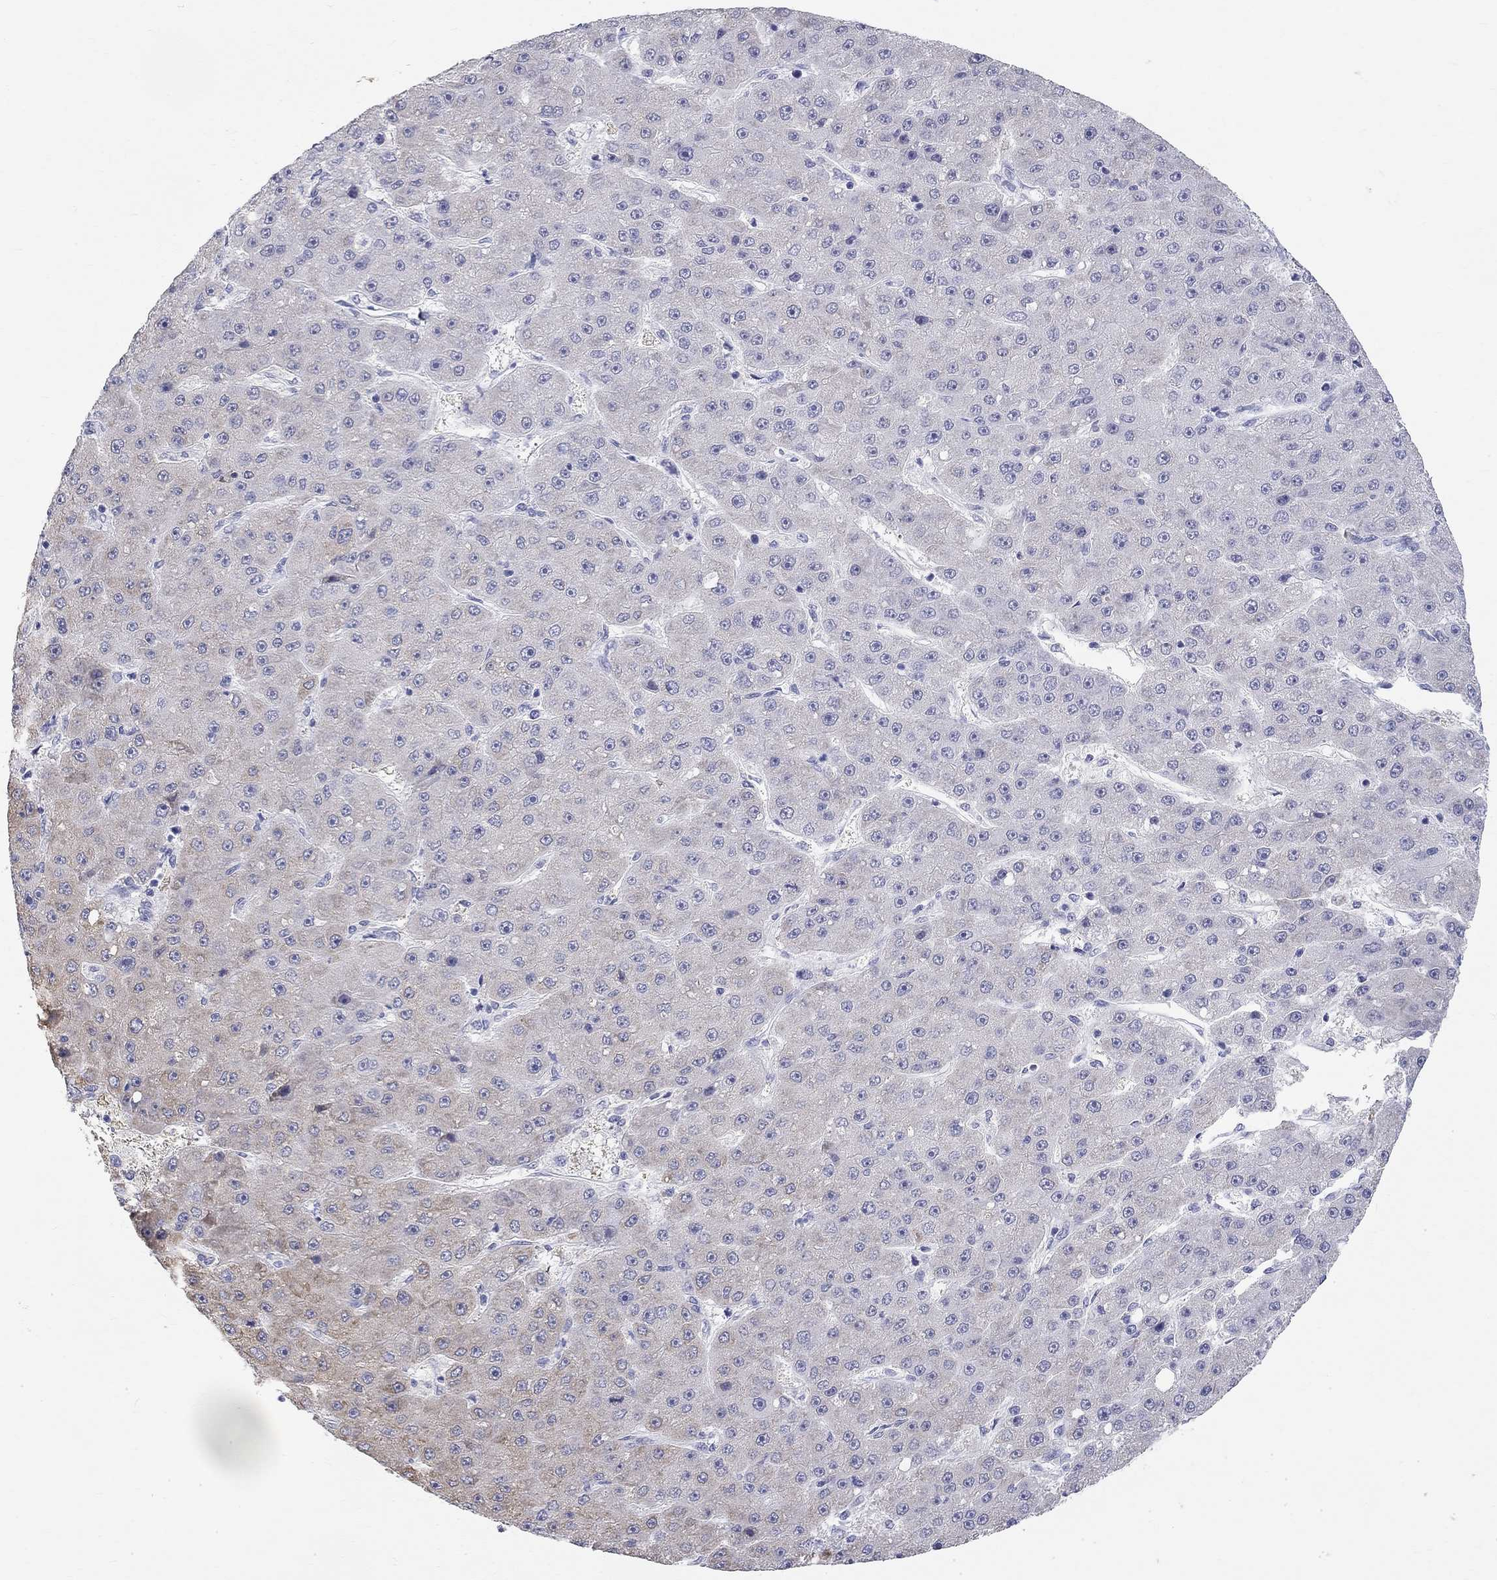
{"staining": {"intensity": "negative", "quantity": "none", "location": "none"}, "tissue": "liver cancer", "cell_type": "Tumor cells", "image_type": "cancer", "snomed": [{"axis": "morphology", "description": "Carcinoma, Hepatocellular, NOS"}, {"axis": "topography", "description": "Liver"}], "caption": "Human hepatocellular carcinoma (liver) stained for a protein using IHC reveals no expression in tumor cells.", "gene": "PHOX2B", "patient": {"sex": "male", "age": 67}}